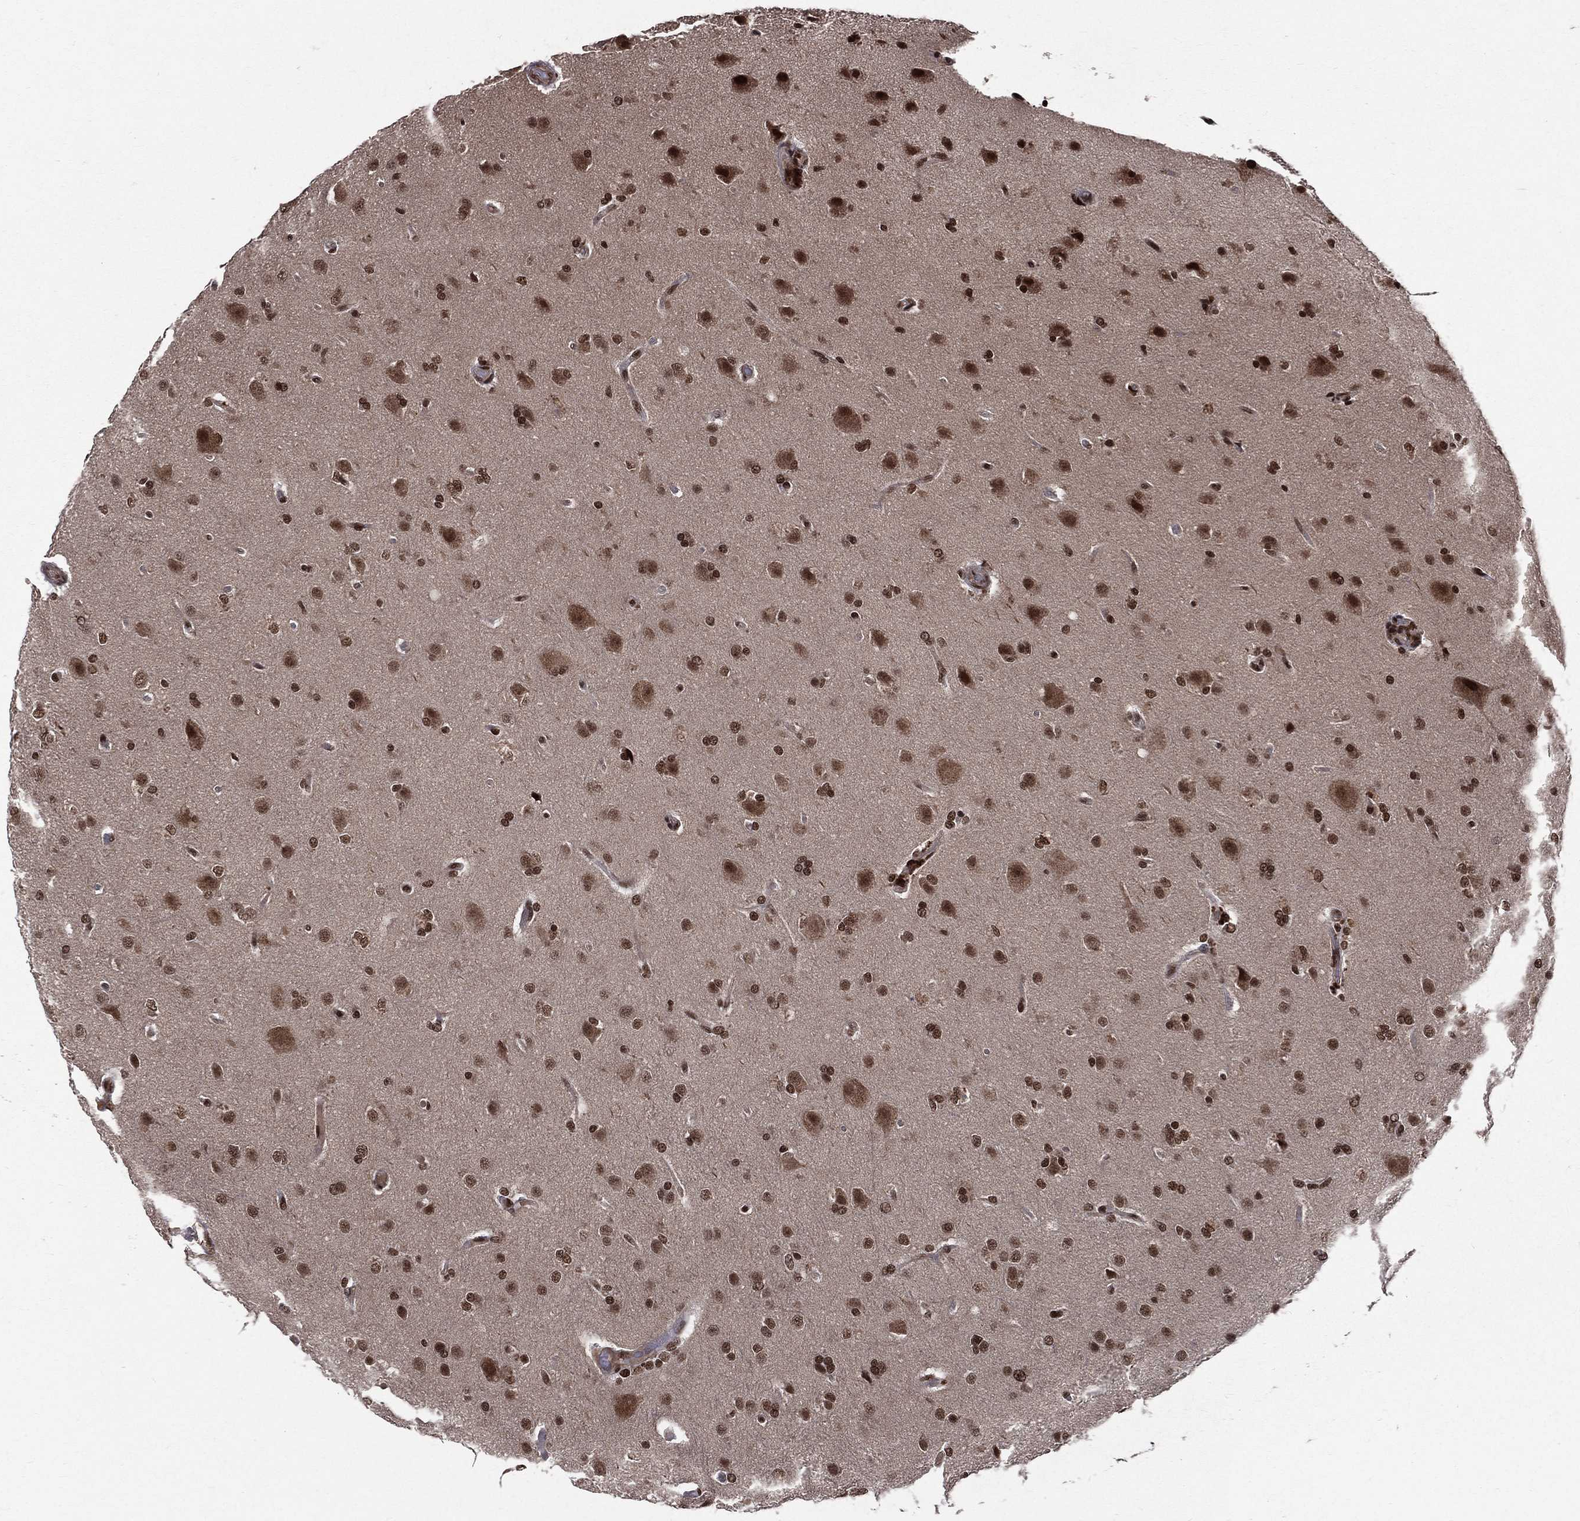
{"staining": {"intensity": "strong", "quantity": ">75%", "location": "nuclear"}, "tissue": "glioma", "cell_type": "Tumor cells", "image_type": "cancer", "snomed": [{"axis": "morphology", "description": "Glioma, malignant, High grade"}, {"axis": "topography", "description": "Brain"}], "caption": "This is an image of immunohistochemistry staining of malignant glioma (high-grade), which shows strong expression in the nuclear of tumor cells.", "gene": "SMC3", "patient": {"sex": "male", "age": 68}}